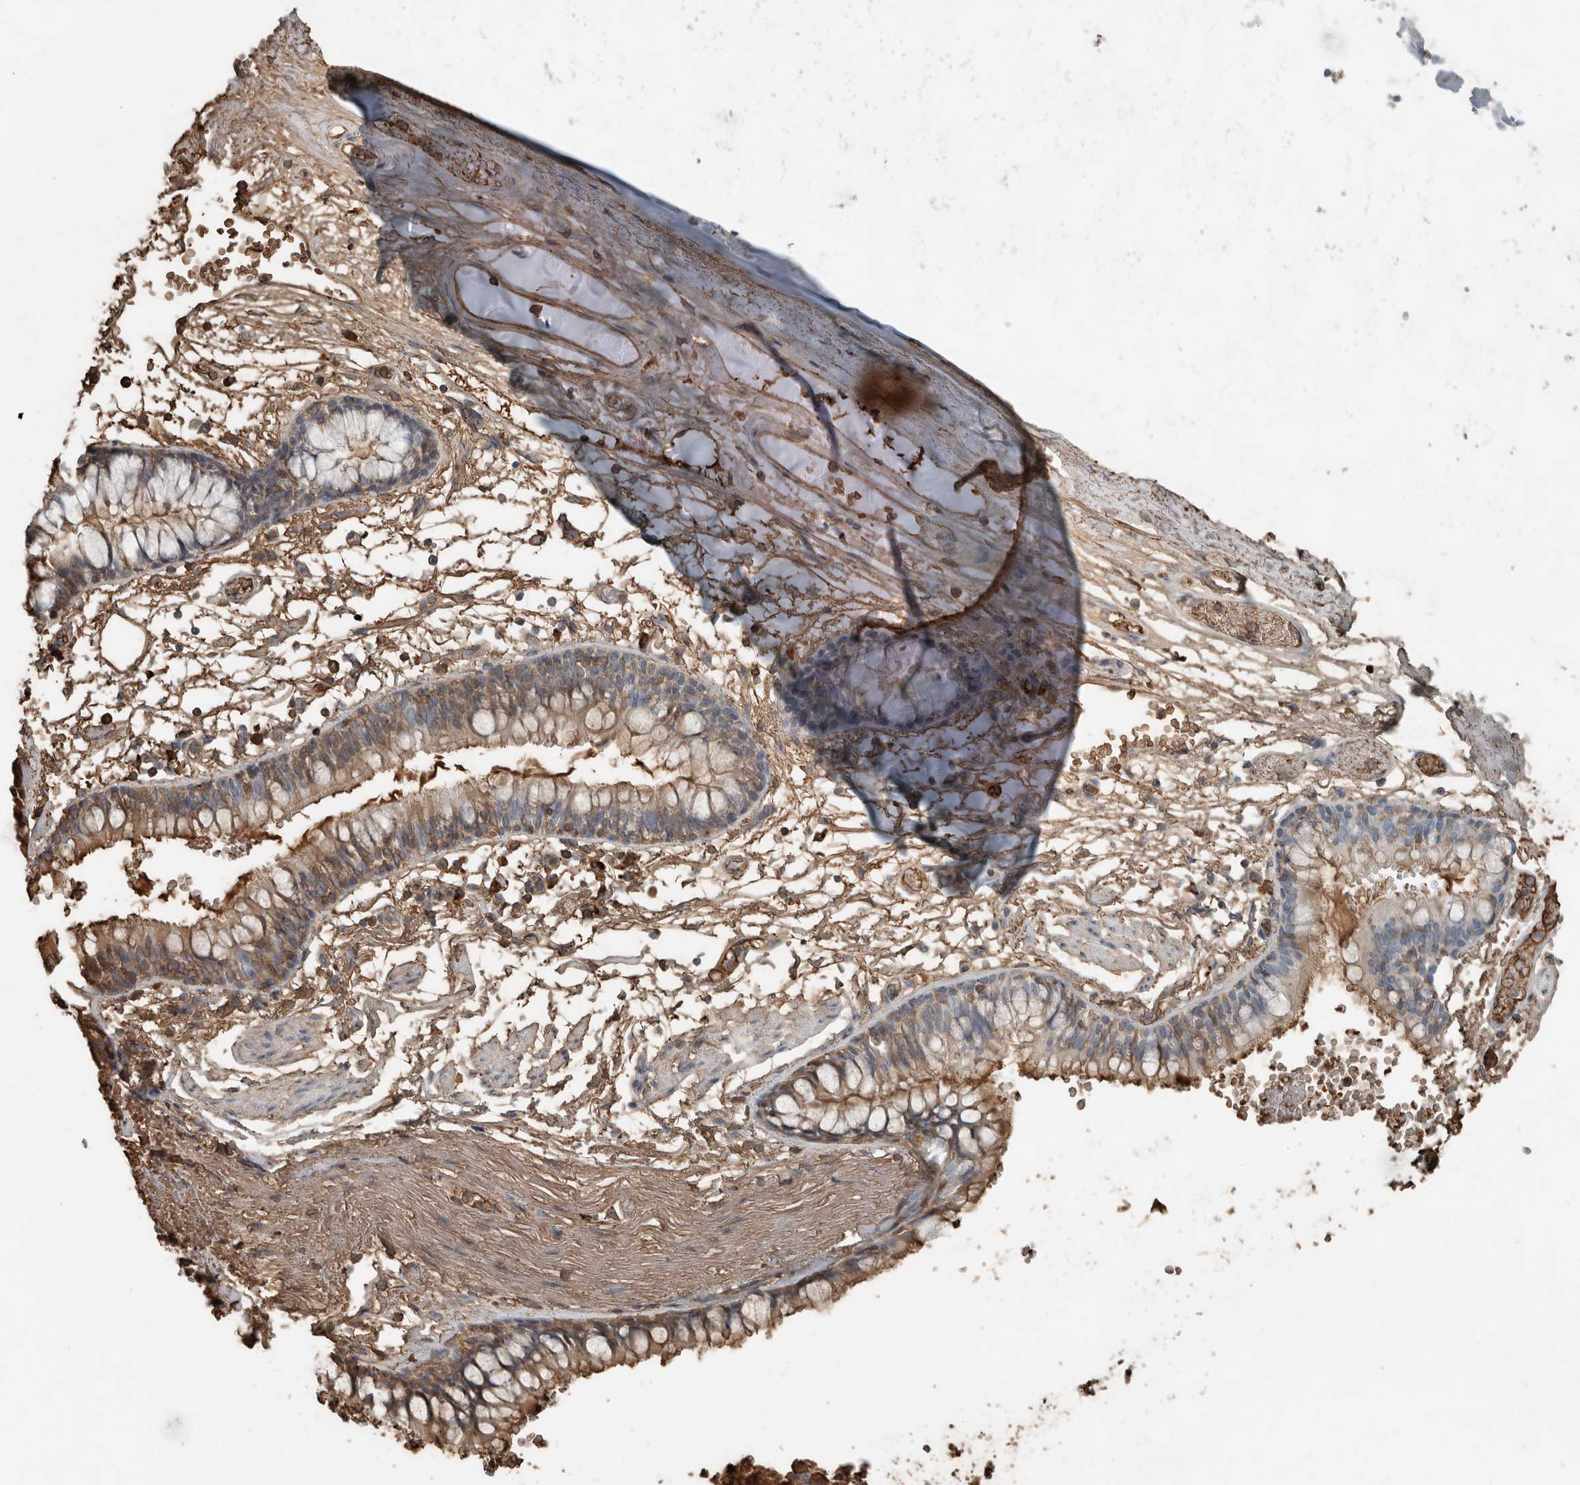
{"staining": {"intensity": "moderate", "quantity": ">75%", "location": "cytoplasmic/membranous"}, "tissue": "adipose tissue", "cell_type": "Adipocytes", "image_type": "normal", "snomed": [{"axis": "morphology", "description": "Normal tissue, NOS"}, {"axis": "topography", "description": "Cartilage tissue"}, {"axis": "topography", "description": "Bronchus"}], "caption": "An immunohistochemistry histopathology image of benign tissue is shown. Protein staining in brown shows moderate cytoplasmic/membranous positivity in adipose tissue within adipocytes.", "gene": "USP34", "patient": {"sex": "female", "age": 73}}